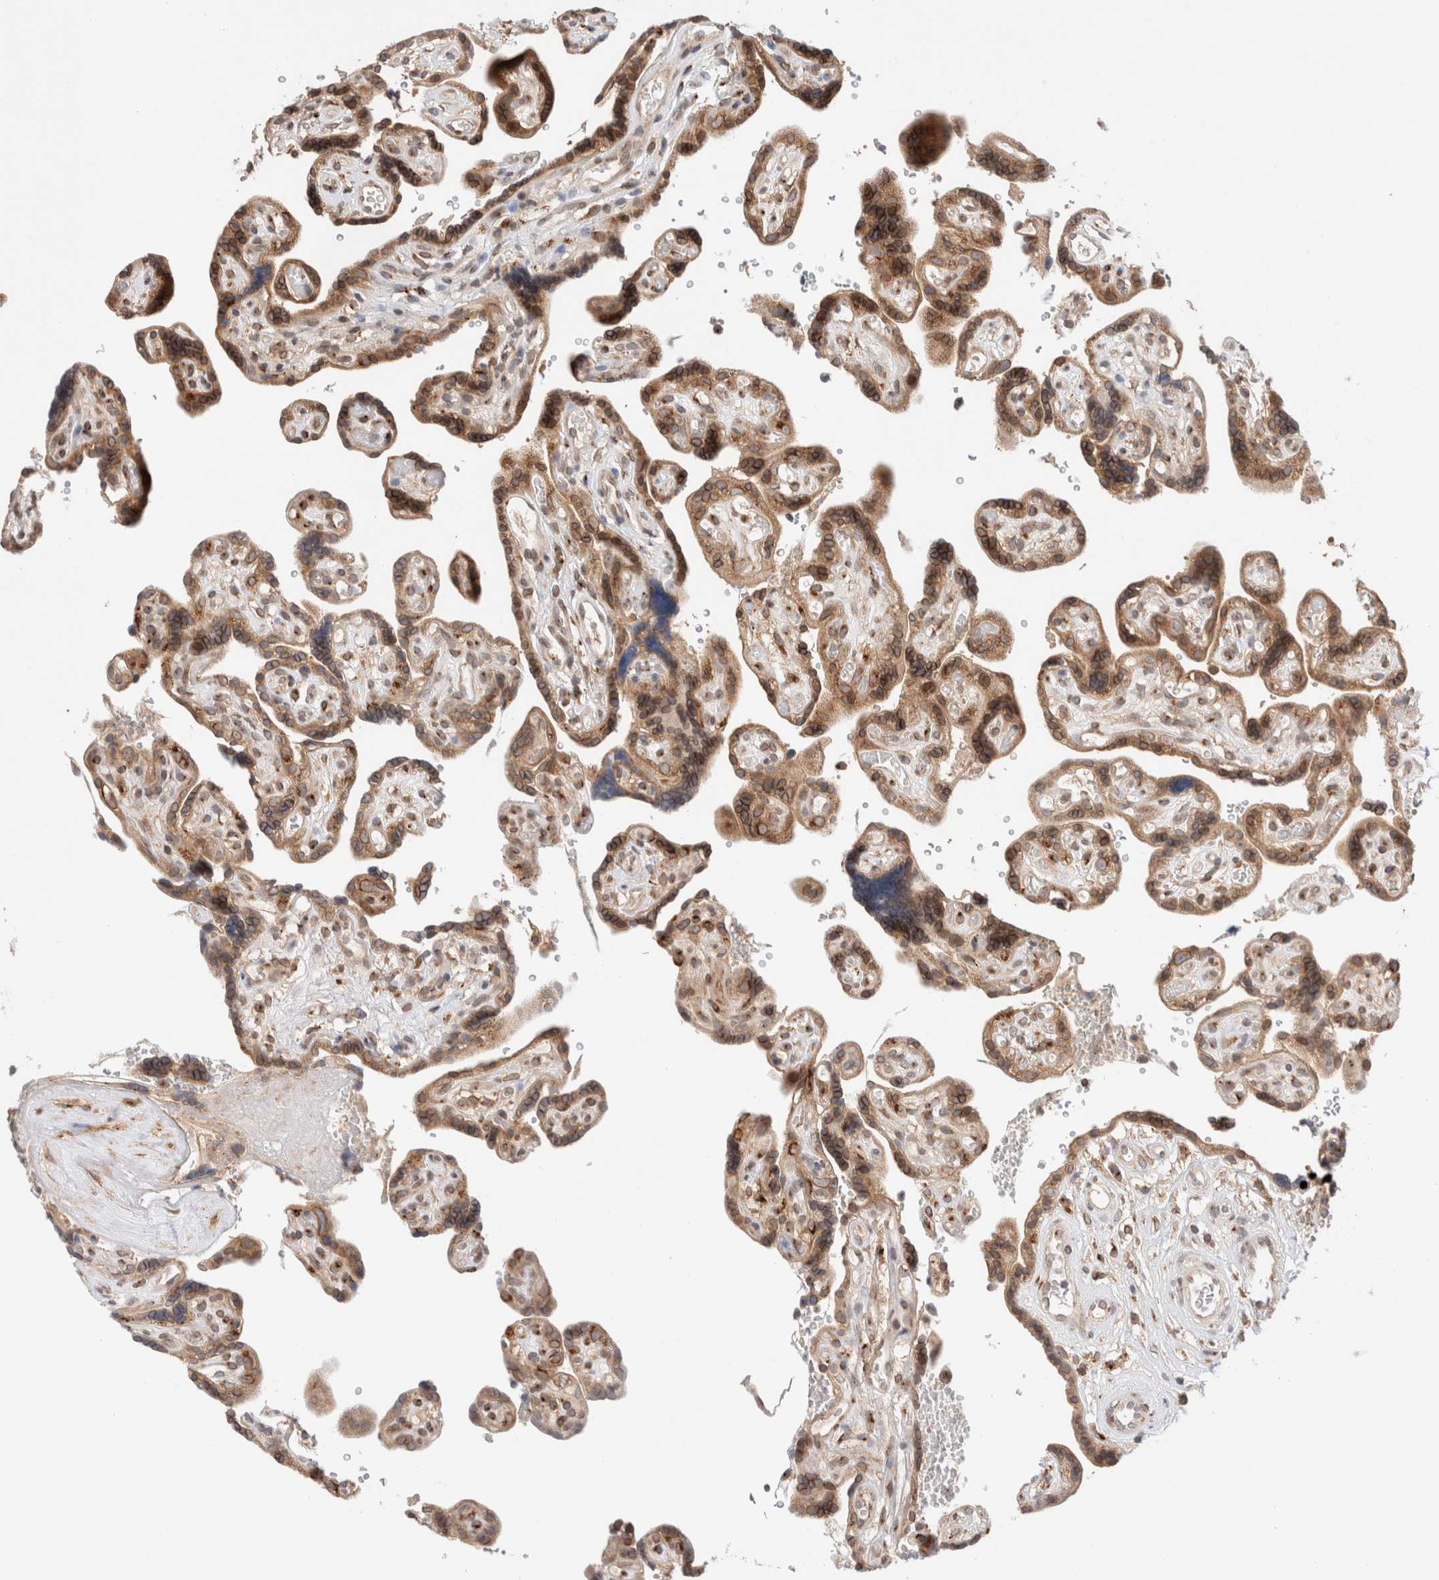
{"staining": {"intensity": "moderate", "quantity": ">75%", "location": "cytoplasmic/membranous"}, "tissue": "placenta", "cell_type": "Decidual cells", "image_type": "normal", "snomed": [{"axis": "morphology", "description": "Normal tissue, NOS"}, {"axis": "topography", "description": "Placenta"}], "caption": "A brown stain highlights moderate cytoplasmic/membranous positivity of a protein in decidual cells of benign human placenta.", "gene": "GCN1", "patient": {"sex": "female", "age": 30}}